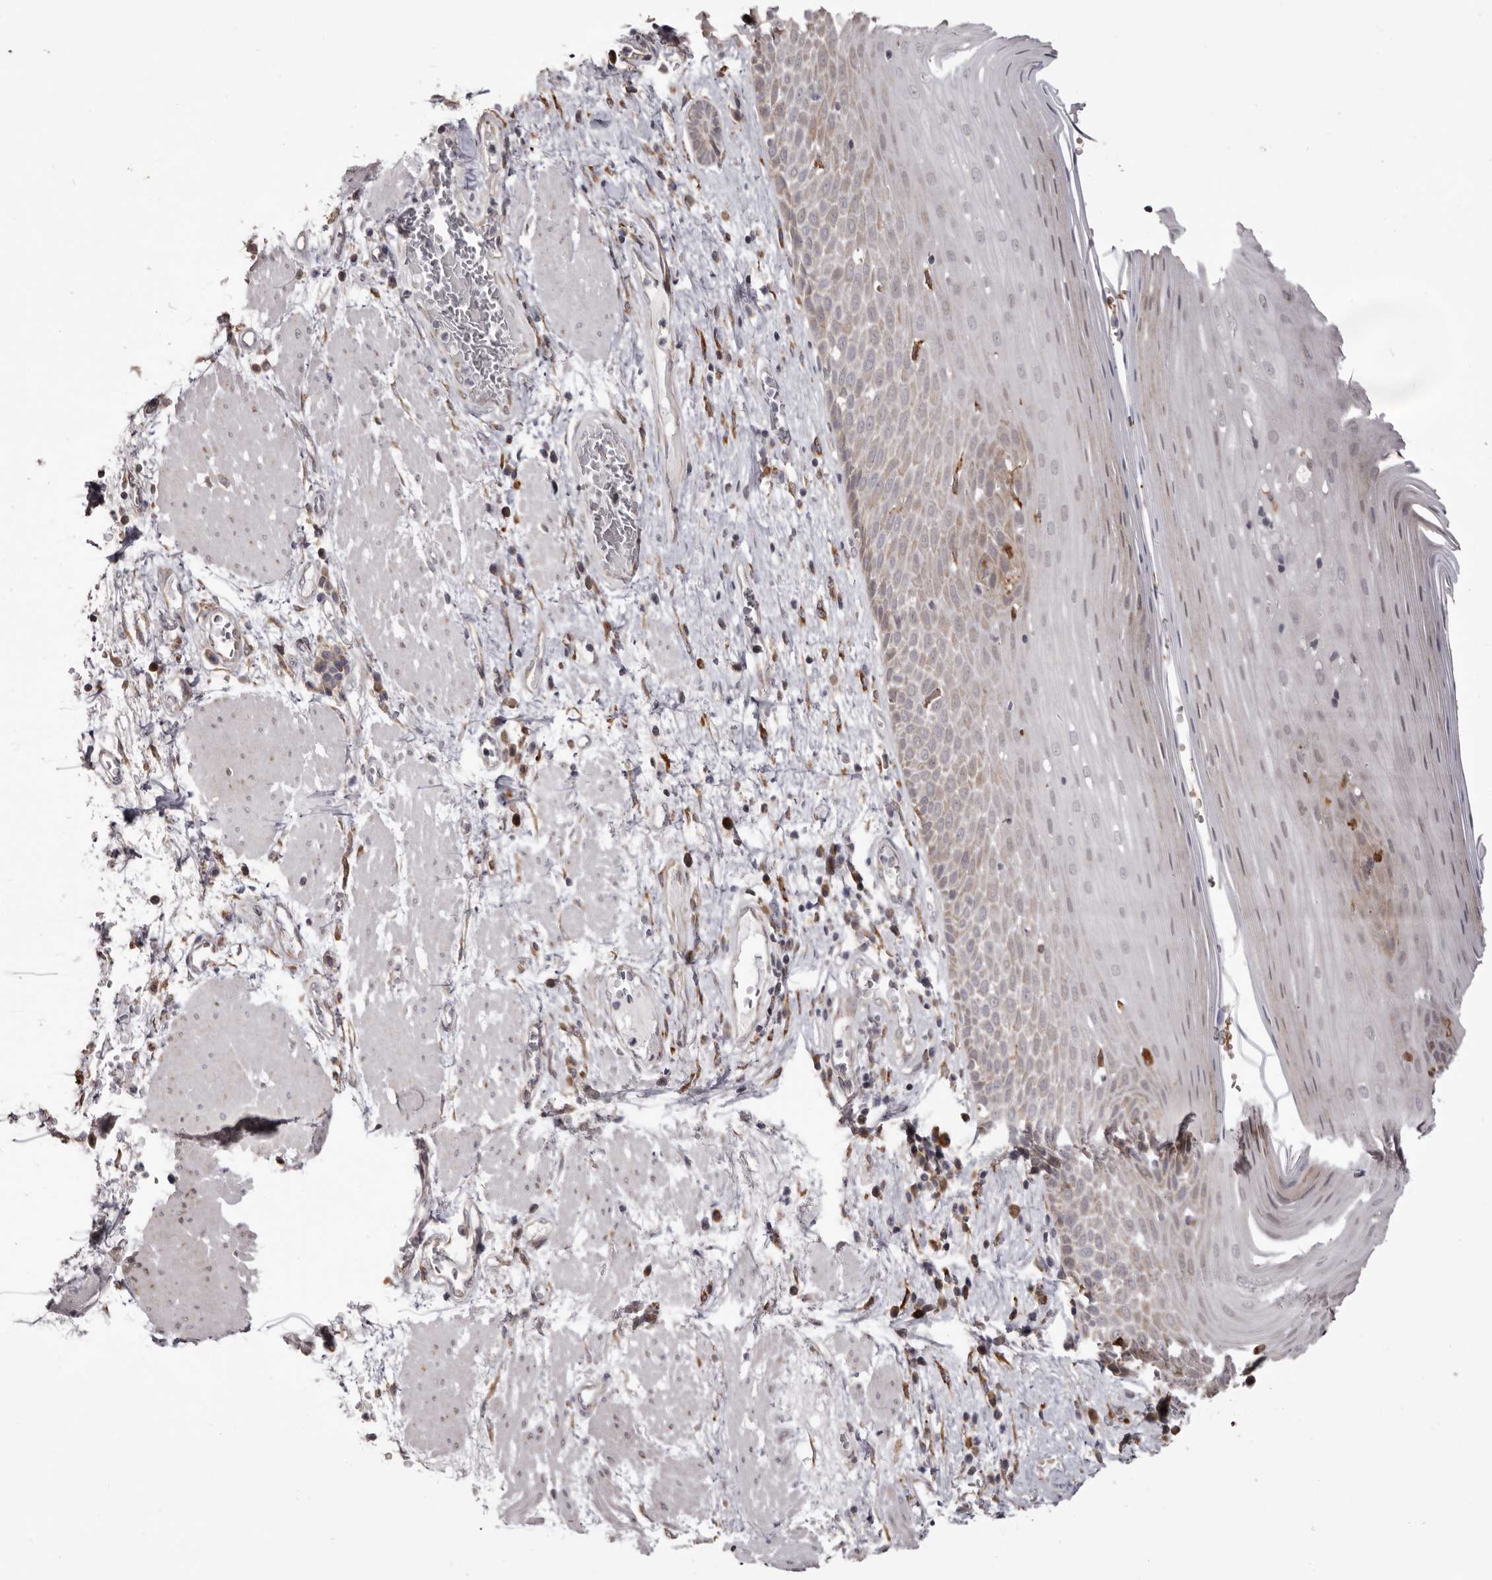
{"staining": {"intensity": "weak", "quantity": "<25%", "location": "cytoplasmic/membranous"}, "tissue": "esophagus", "cell_type": "Squamous epithelial cells", "image_type": "normal", "snomed": [{"axis": "morphology", "description": "Normal tissue, NOS"}, {"axis": "morphology", "description": "Adenocarcinoma, NOS"}, {"axis": "topography", "description": "Esophagus"}], "caption": "Squamous epithelial cells show no significant positivity in unremarkable esophagus. Nuclei are stained in blue.", "gene": "PIGX", "patient": {"sex": "male", "age": 62}}